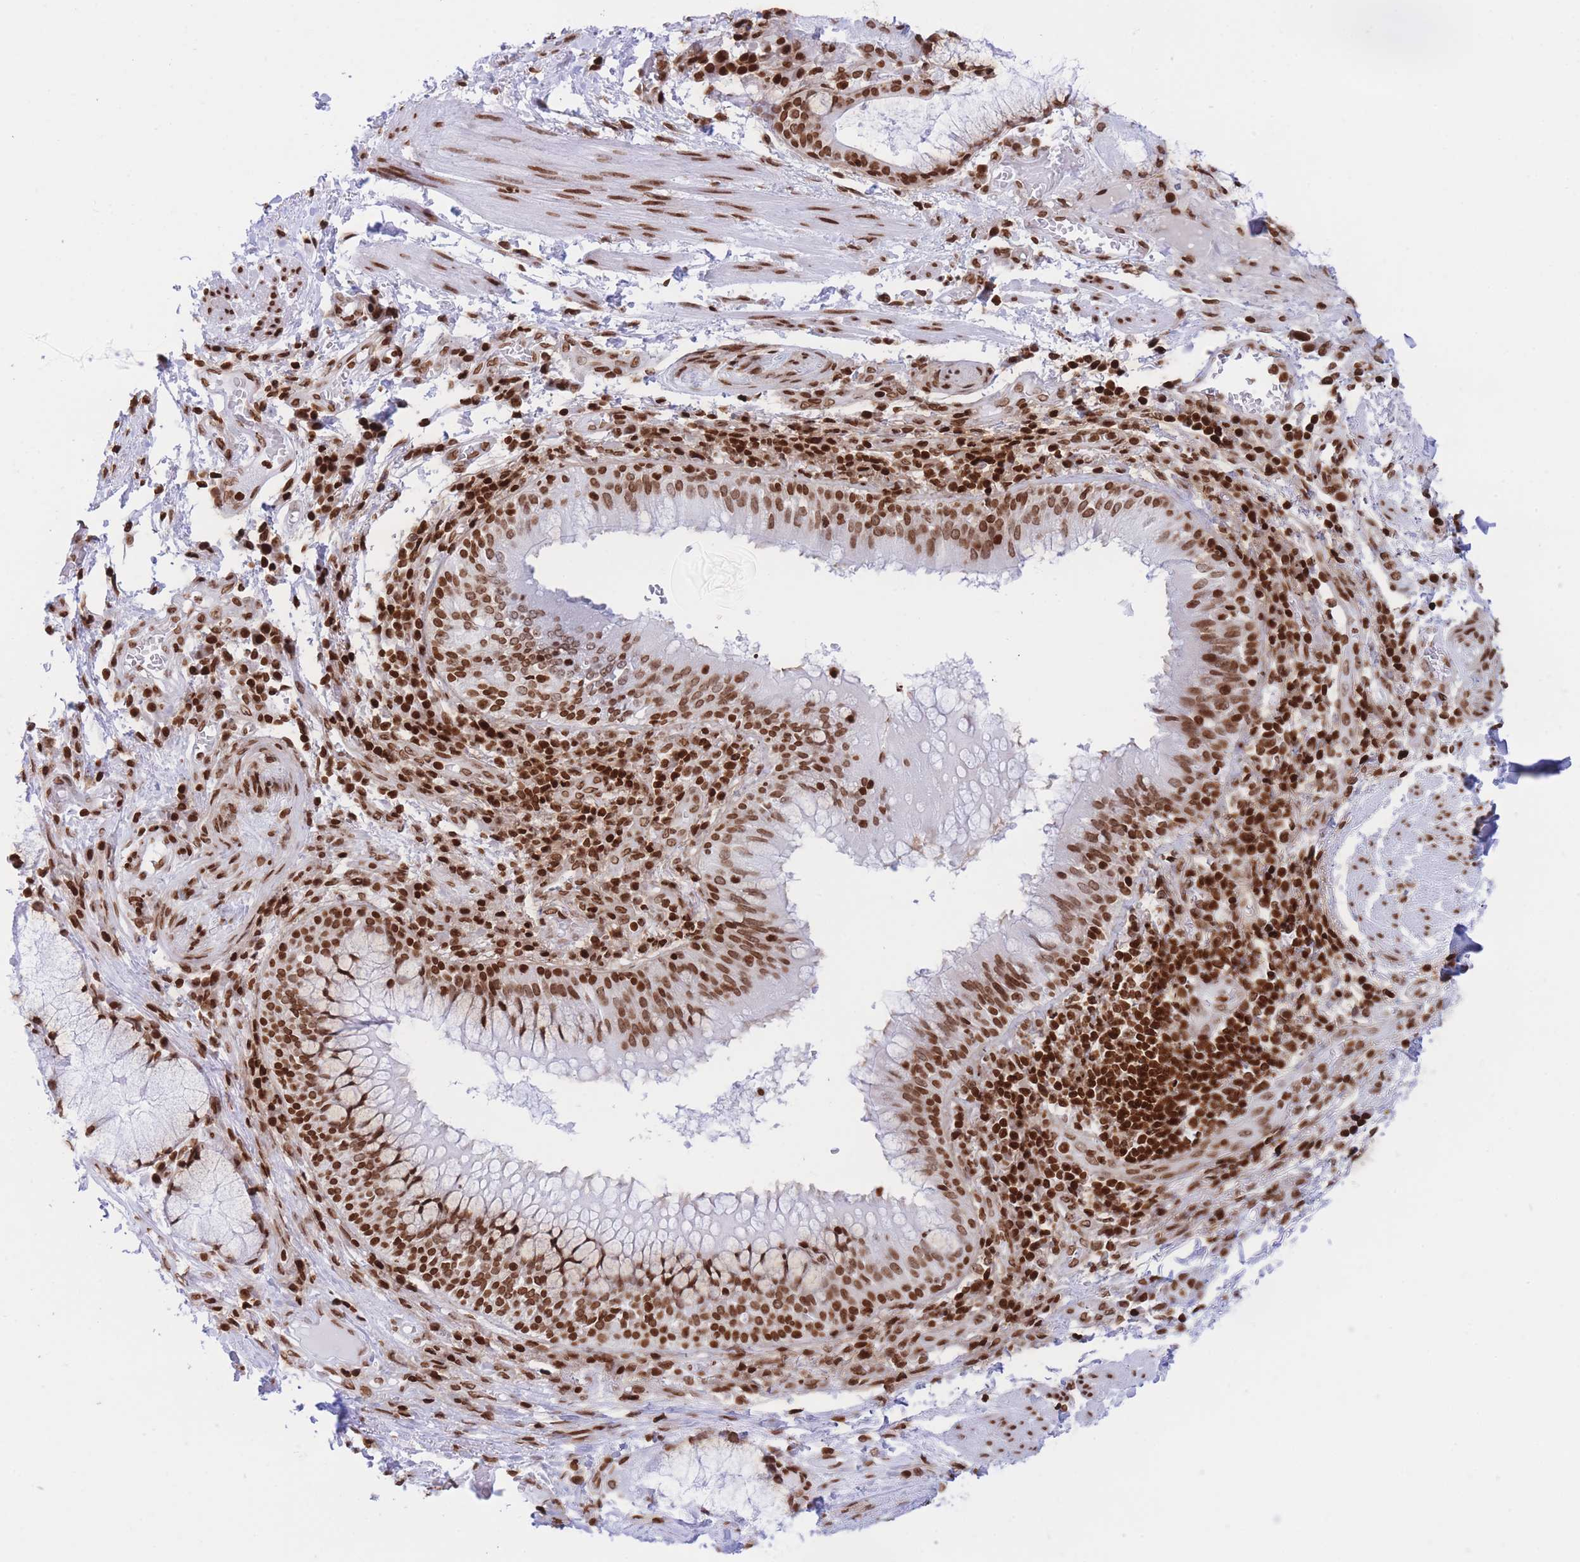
{"staining": {"intensity": "strong", "quantity": ">75%", "location": "nuclear"}, "tissue": "soft tissue", "cell_type": "Fibroblasts", "image_type": "normal", "snomed": [{"axis": "morphology", "description": "Normal tissue, NOS"}, {"axis": "topography", "description": "Cartilage tissue"}, {"axis": "topography", "description": "Bronchus"}], "caption": "Immunohistochemical staining of benign soft tissue shows >75% levels of strong nuclear protein positivity in approximately >75% of fibroblasts.", "gene": "H2BC10", "patient": {"sex": "male", "age": 56}}